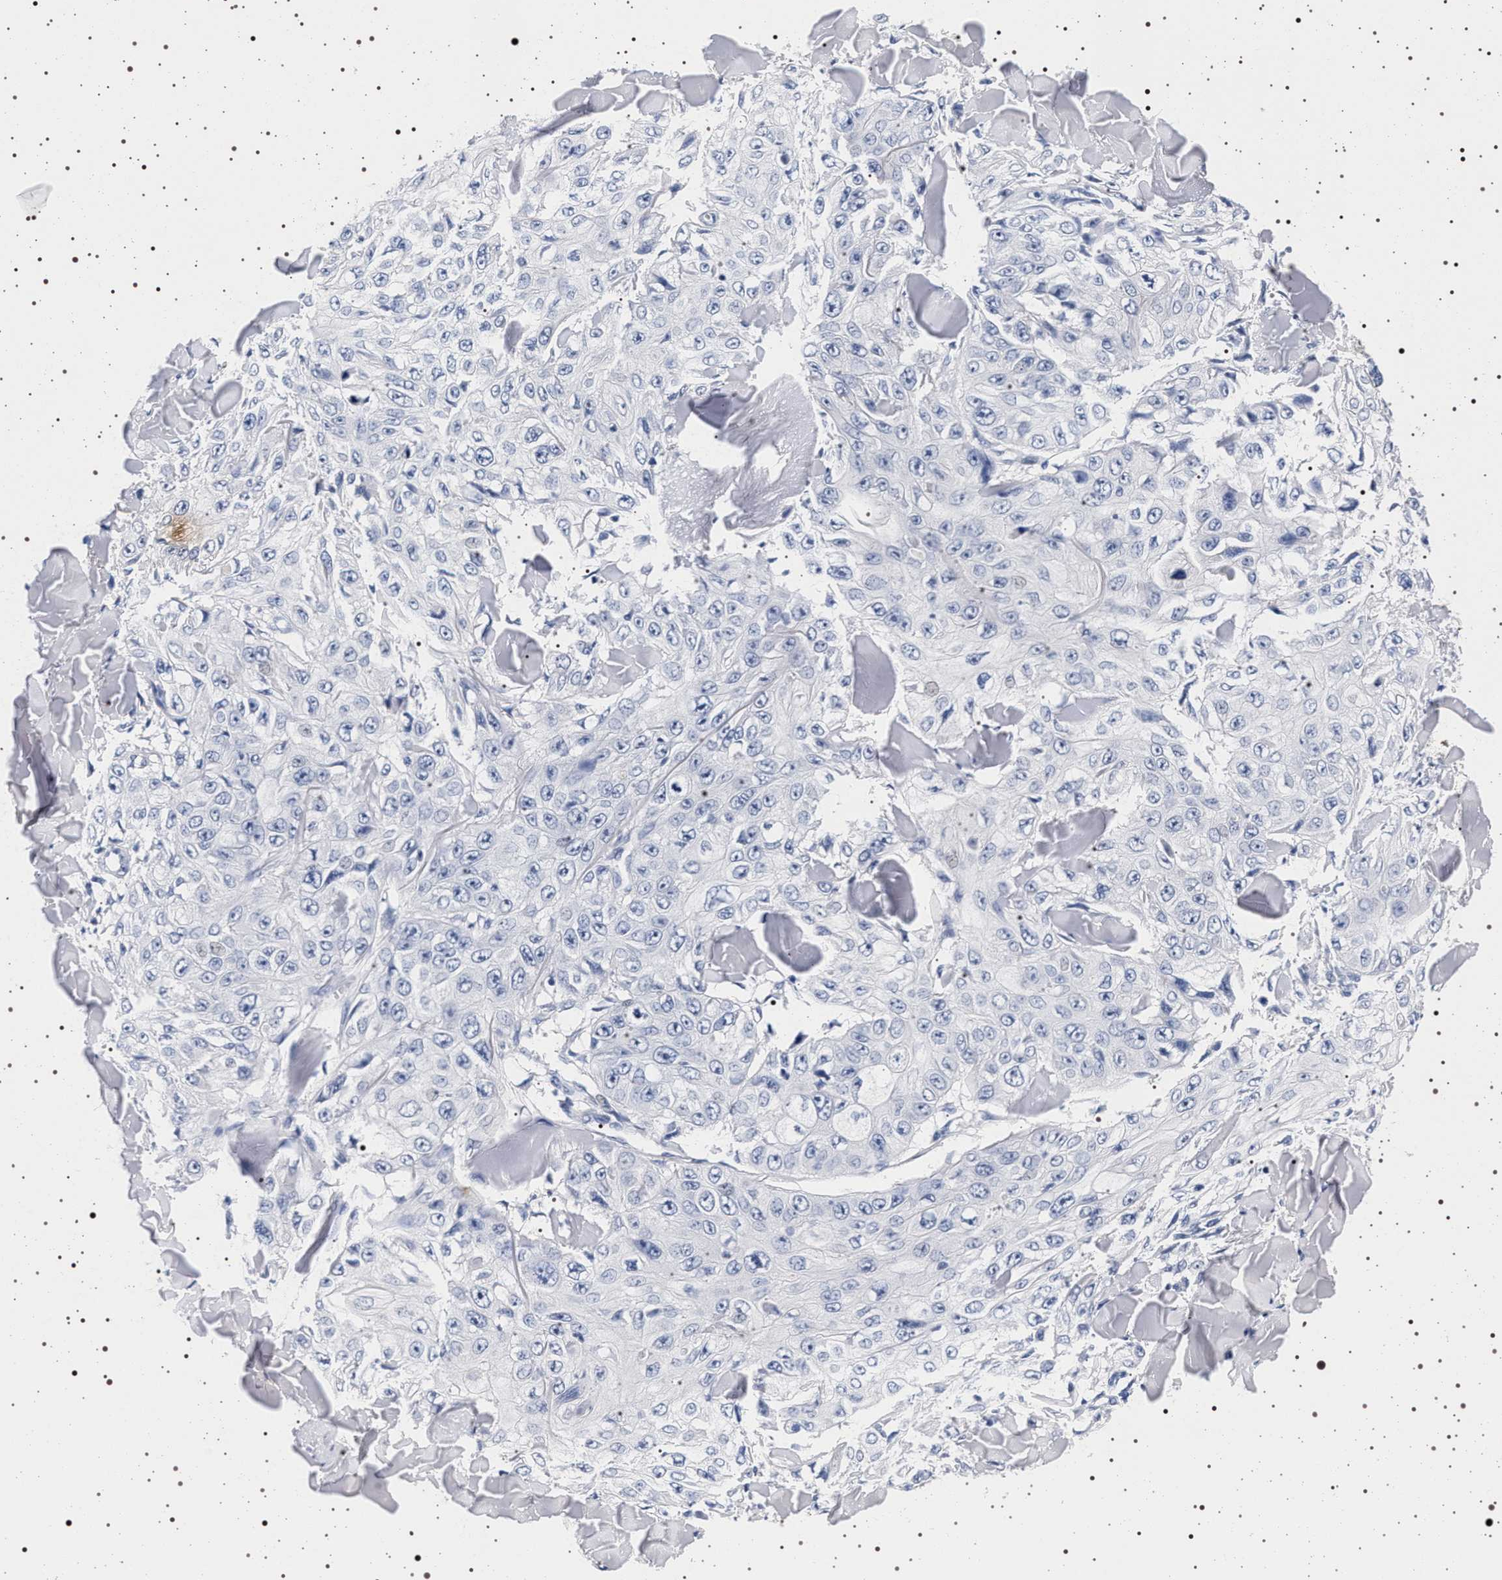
{"staining": {"intensity": "negative", "quantity": "none", "location": "none"}, "tissue": "skin cancer", "cell_type": "Tumor cells", "image_type": "cancer", "snomed": [{"axis": "morphology", "description": "Squamous cell carcinoma, NOS"}, {"axis": "topography", "description": "Skin"}], "caption": "Photomicrograph shows no protein positivity in tumor cells of squamous cell carcinoma (skin) tissue.", "gene": "MAPK10", "patient": {"sex": "male", "age": 86}}